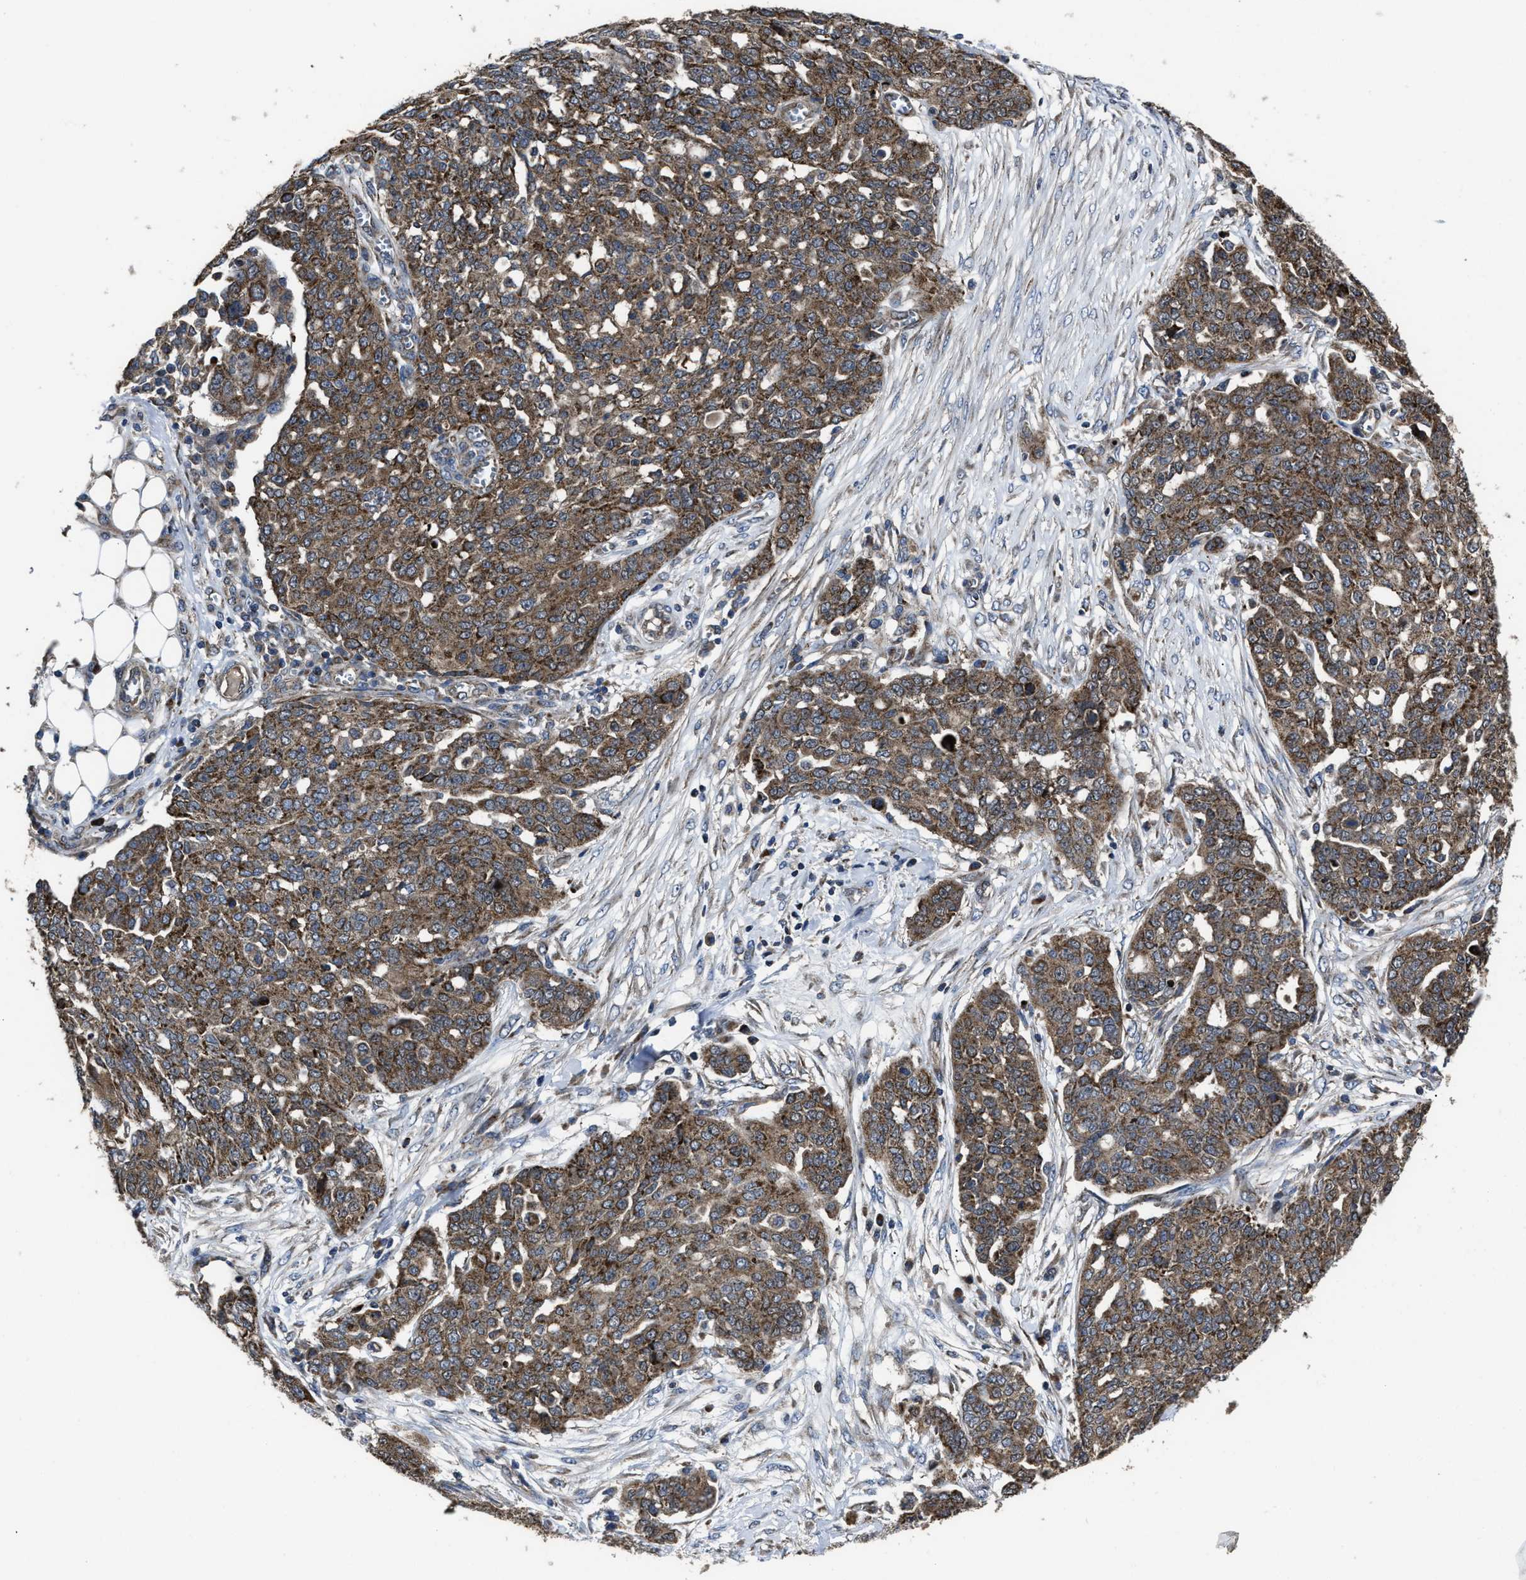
{"staining": {"intensity": "strong", "quantity": ">75%", "location": "cytoplasmic/membranous"}, "tissue": "ovarian cancer", "cell_type": "Tumor cells", "image_type": "cancer", "snomed": [{"axis": "morphology", "description": "Cystadenocarcinoma, serous, NOS"}, {"axis": "topography", "description": "Soft tissue"}, {"axis": "topography", "description": "Ovary"}], "caption": "Ovarian serous cystadenocarcinoma stained with DAB (3,3'-diaminobenzidine) immunohistochemistry shows high levels of strong cytoplasmic/membranous expression in approximately >75% of tumor cells.", "gene": "PASK", "patient": {"sex": "female", "age": 57}}